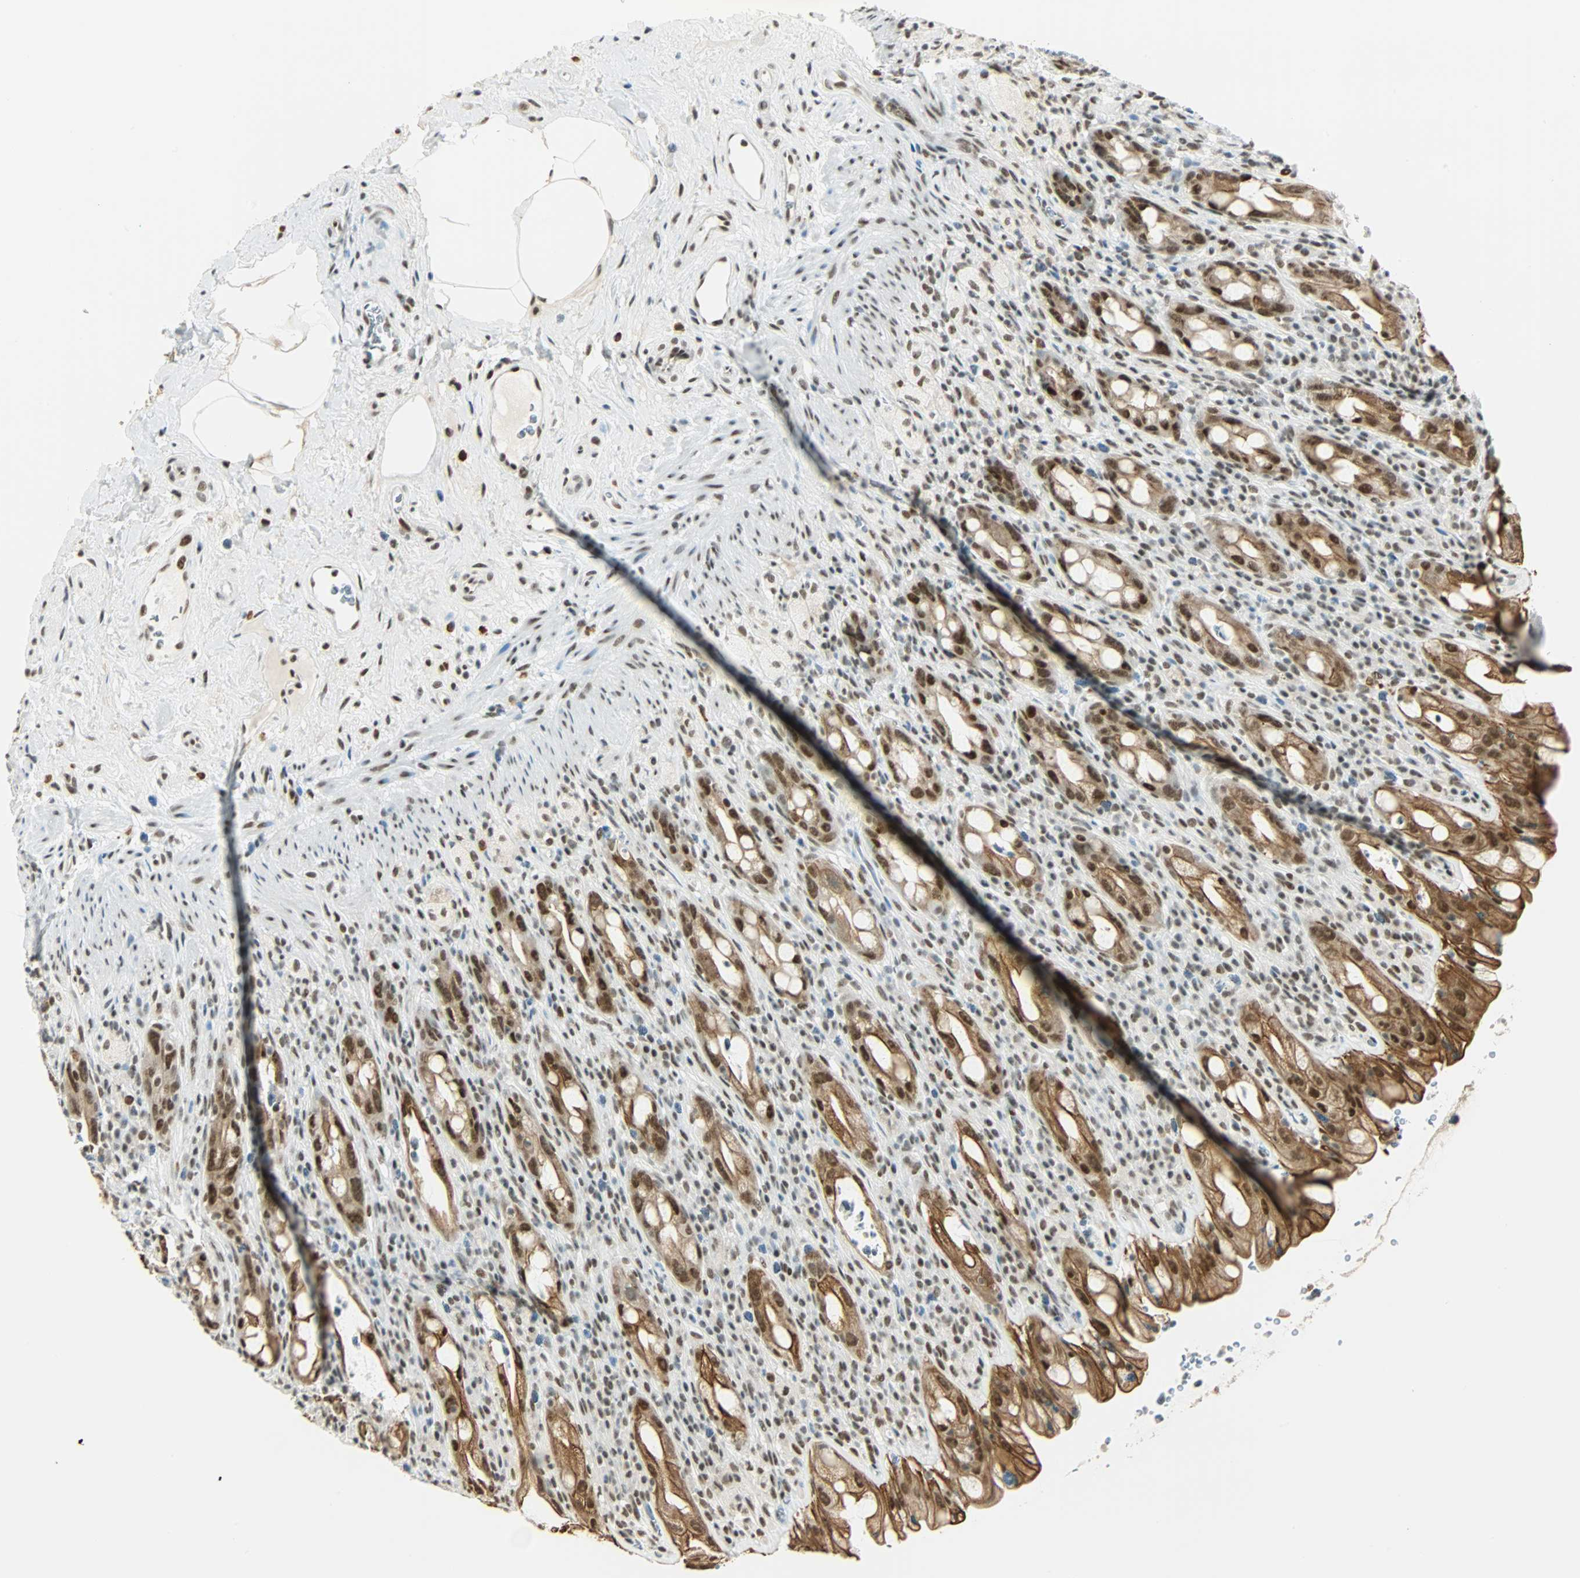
{"staining": {"intensity": "strong", "quantity": ">75%", "location": "cytoplasmic/membranous,nuclear"}, "tissue": "rectum", "cell_type": "Glandular cells", "image_type": "normal", "snomed": [{"axis": "morphology", "description": "Normal tissue, NOS"}, {"axis": "topography", "description": "Rectum"}], "caption": "Normal rectum reveals strong cytoplasmic/membranous,nuclear positivity in approximately >75% of glandular cells Nuclei are stained in blue..", "gene": "NELFE", "patient": {"sex": "male", "age": 44}}